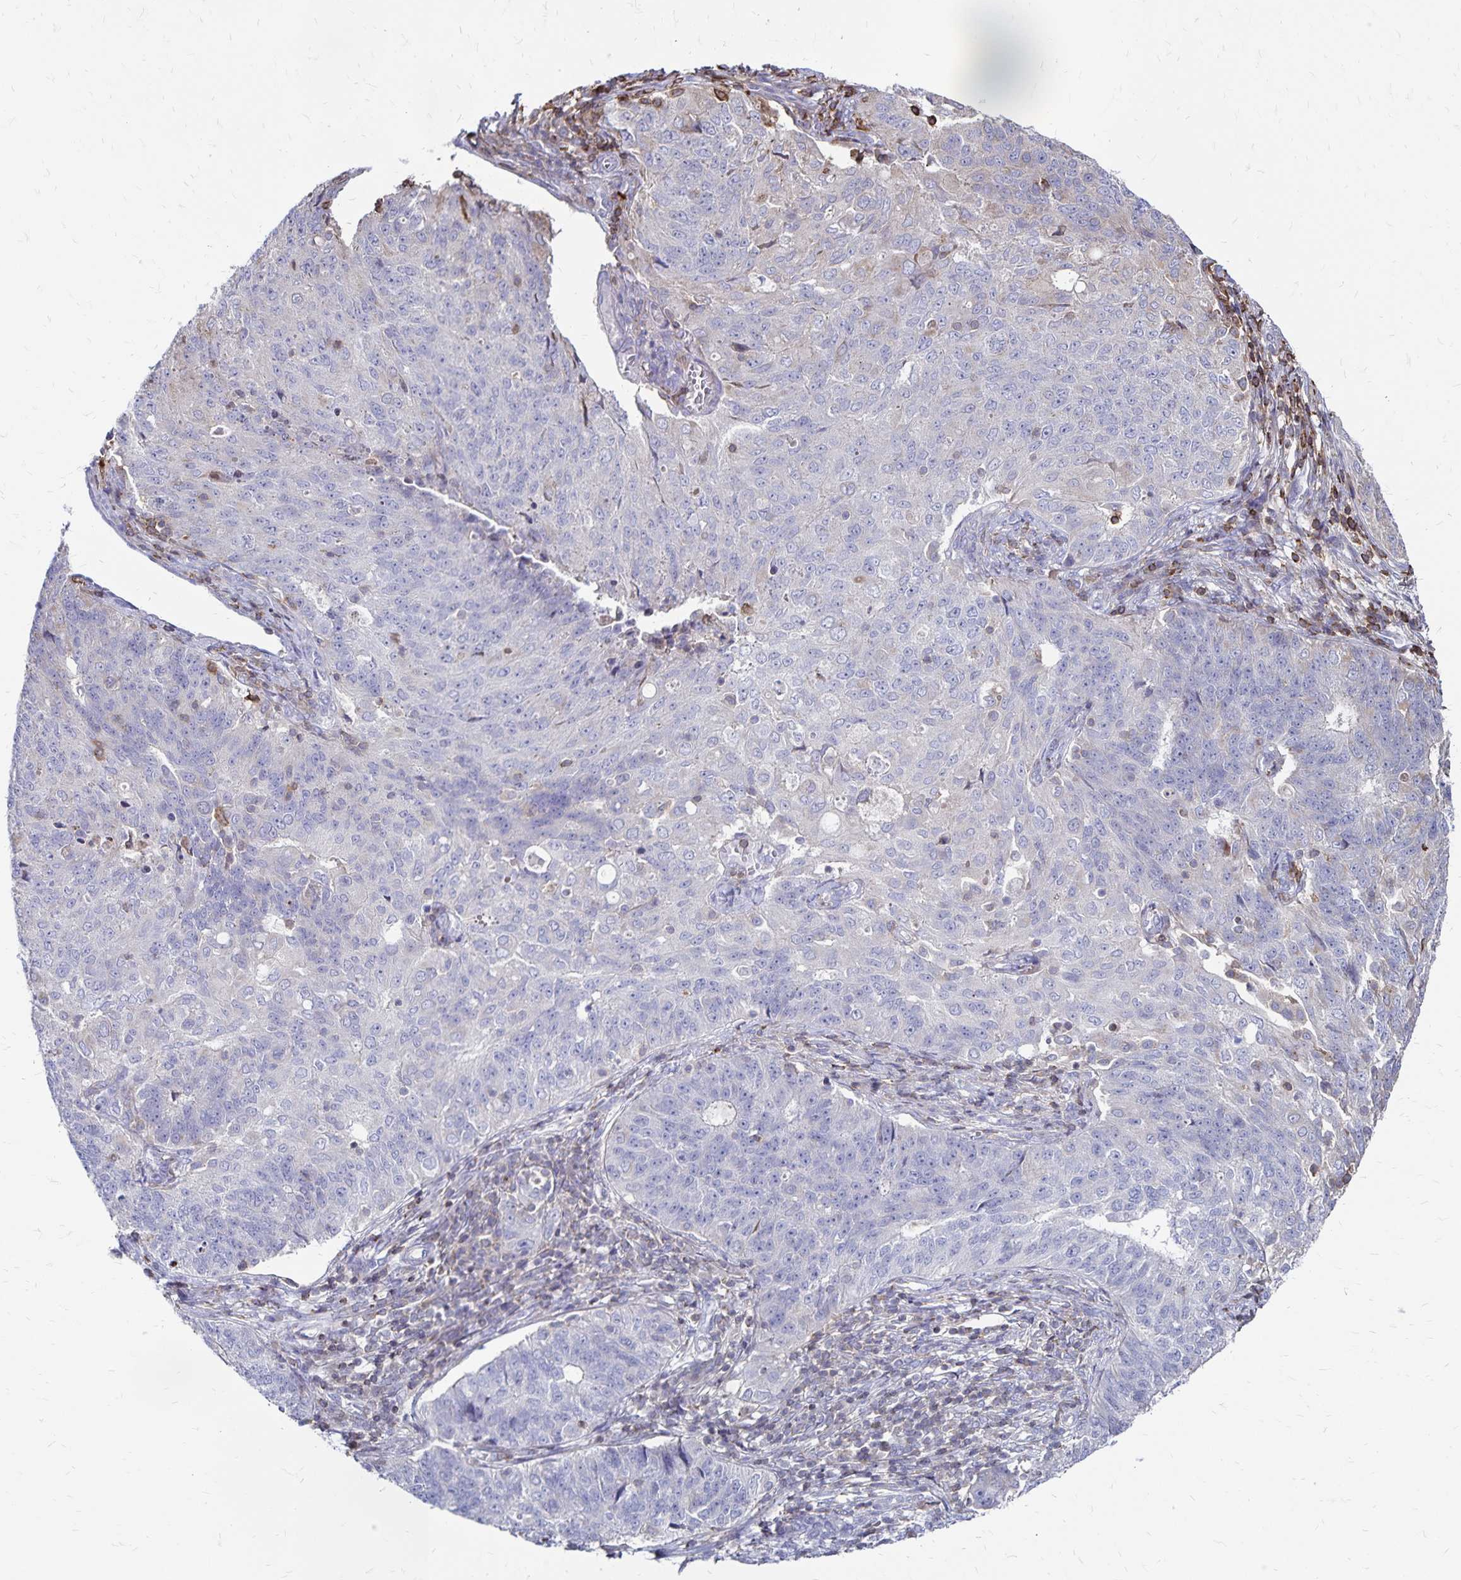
{"staining": {"intensity": "weak", "quantity": "<25%", "location": "cytoplasmic/membranous"}, "tissue": "endometrial cancer", "cell_type": "Tumor cells", "image_type": "cancer", "snomed": [{"axis": "morphology", "description": "Adenocarcinoma, NOS"}, {"axis": "topography", "description": "Endometrium"}], "caption": "This is an IHC image of human endometrial cancer. There is no expression in tumor cells.", "gene": "NAGPA", "patient": {"sex": "female", "age": 43}}